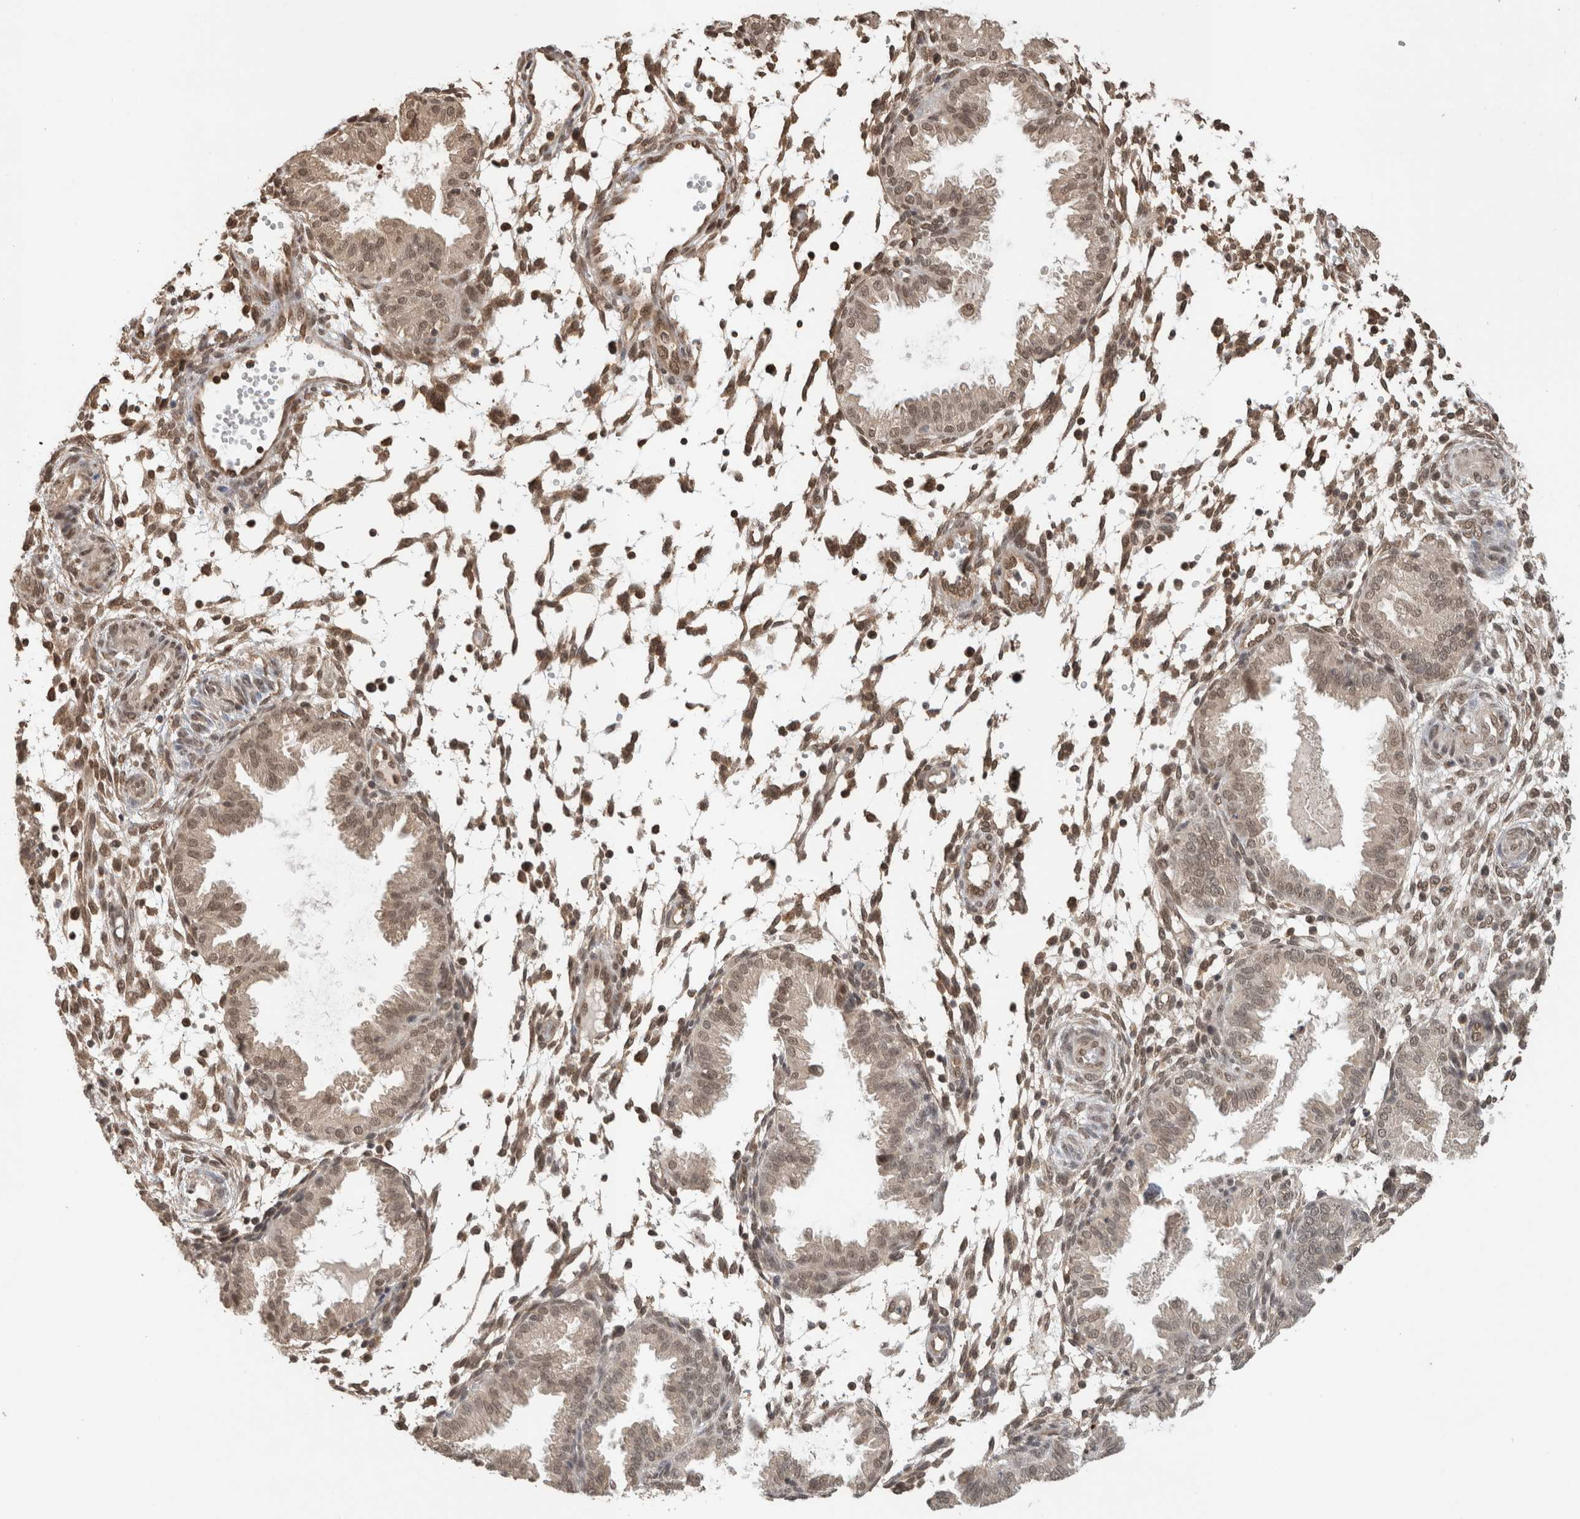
{"staining": {"intensity": "moderate", "quantity": "25%-75%", "location": "nuclear"}, "tissue": "endometrium", "cell_type": "Cells in endometrial stroma", "image_type": "normal", "snomed": [{"axis": "morphology", "description": "Normal tissue, NOS"}, {"axis": "topography", "description": "Endometrium"}], "caption": "Protein expression analysis of normal endometrium demonstrates moderate nuclear positivity in about 25%-75% of cells in endometrial stroma. (IHC, brightfield microscopy, high magnification).", "gene": "C1orf21", "patient": {"sex": "female", "age": 33}}